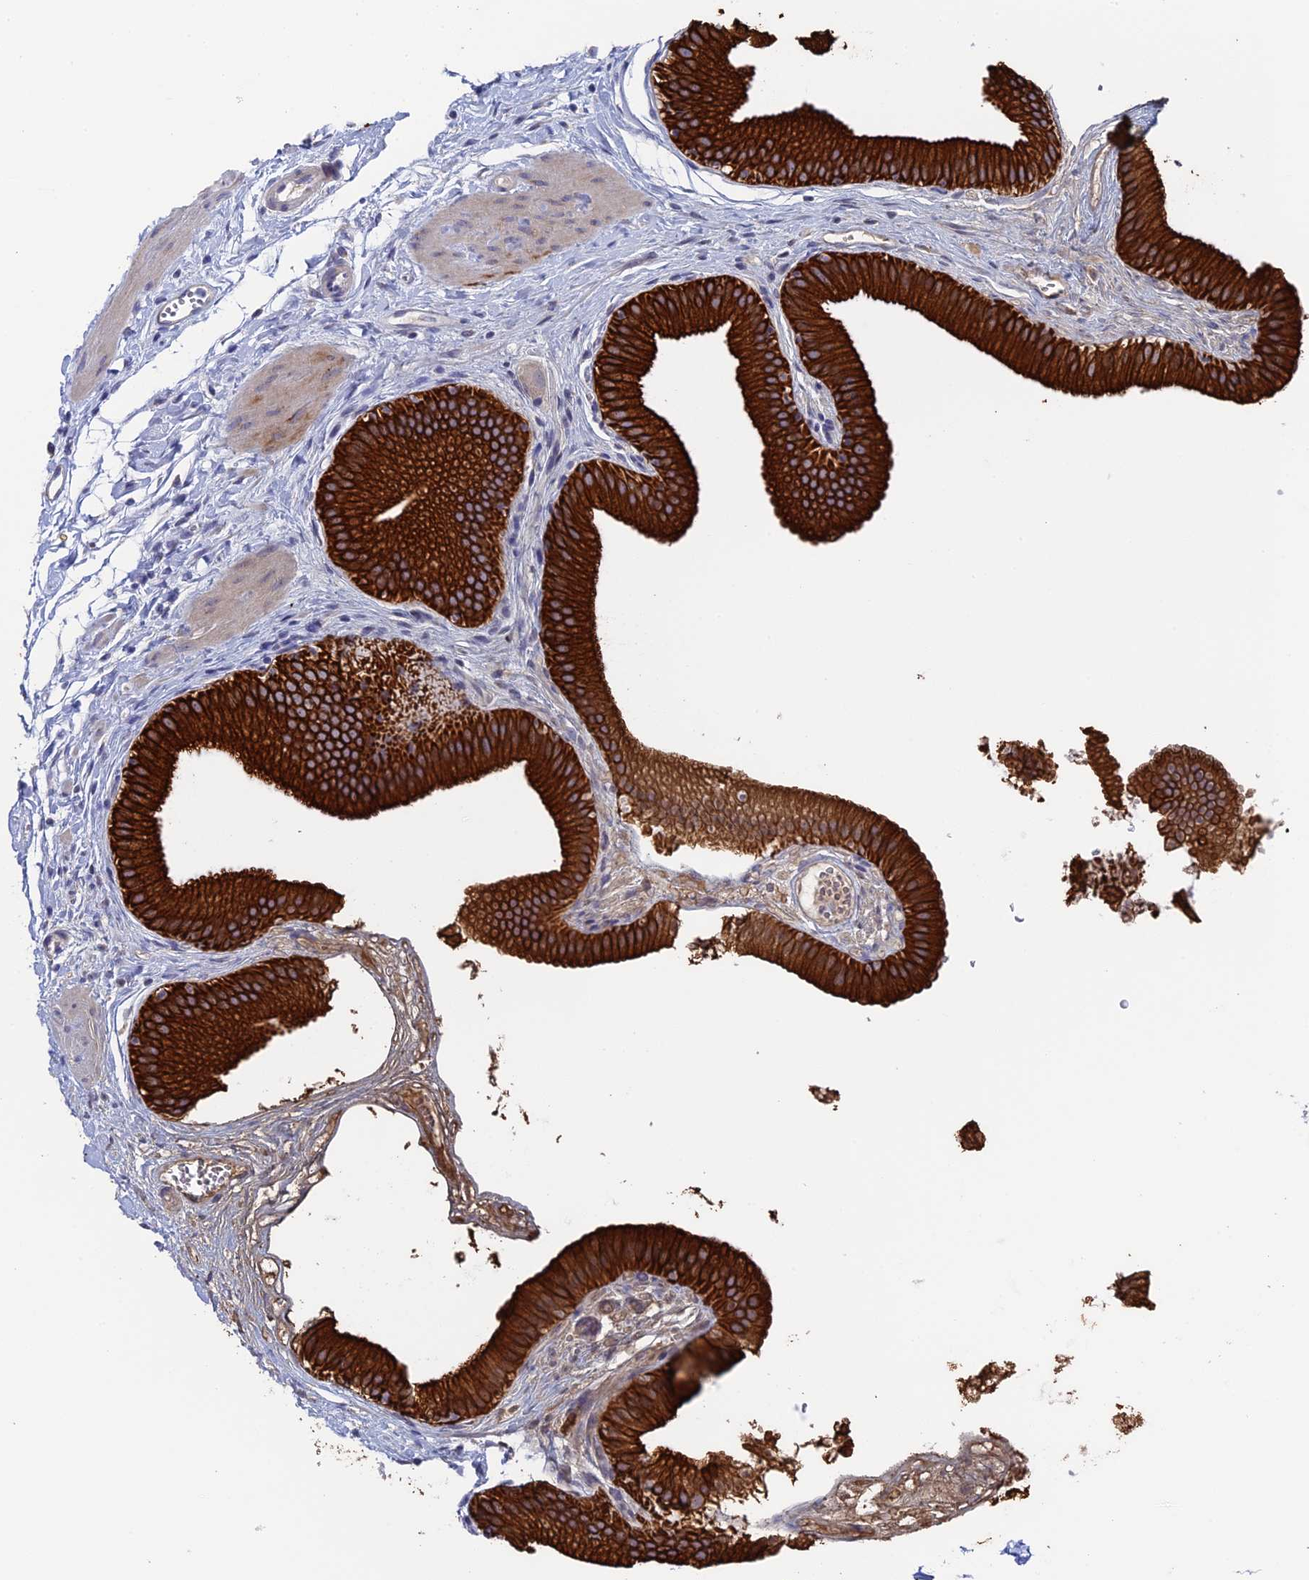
{"staining": {"intensity": "strong", "quantity": ">75%", "location": "cytoplasmic/membranous"}, "tissue": "gallbladder", "cell_type": "Glandular cells", "image_type": "normal", "snomed": [{"axis": "morphology", "description": "Normal tissue, NOS"}, {"axis": "topography", "description": "Gallbladder"}], "caption": "A micrograph showing strong cytoplasmic/membranous staining in approximately >75% of glandular cells in unremarkable gallbladder, as visualized by brown immunohistochemical staining.", "gene": "SRFBP1", "patient": {"sex": "female", "age": 54}}